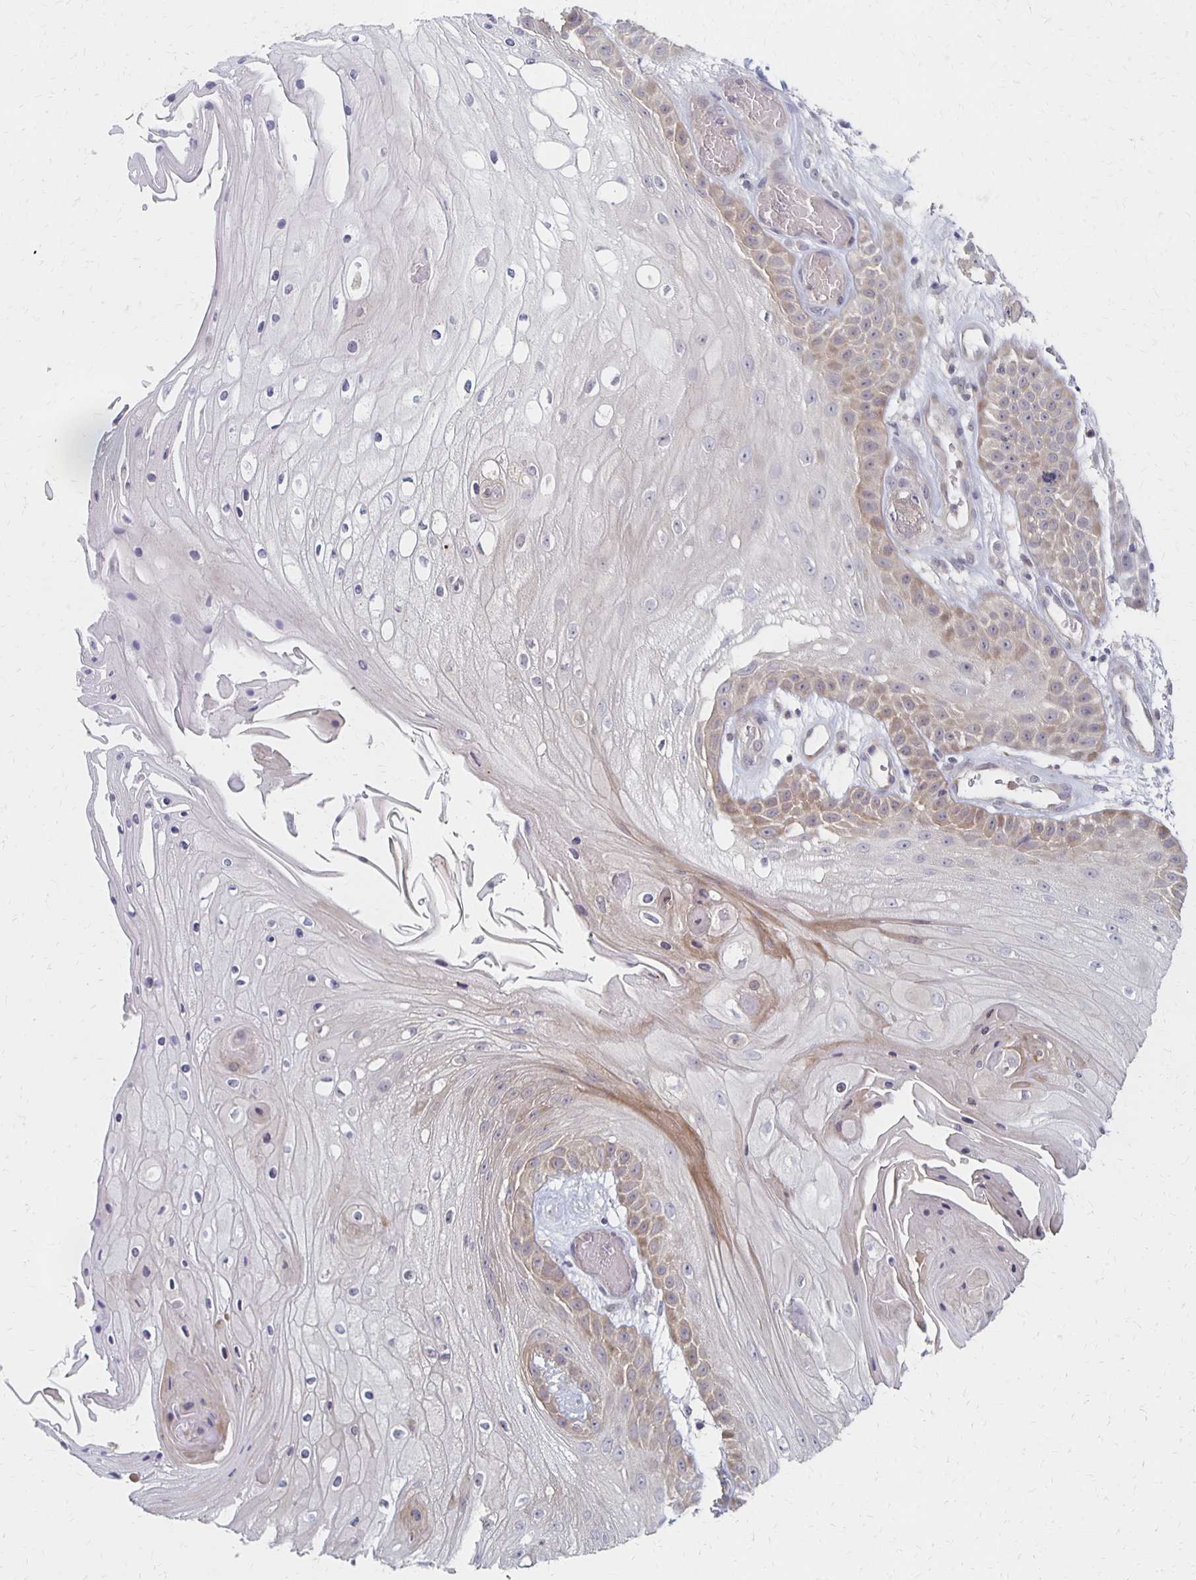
{"staining": {"intensity": "weak", "quantity": "<25%", "location": "cytoplasmic/membranous"}, "tissue": "skin cancer", "cell_type": "Tumor cells", "image_type": "cancer", "snomed": [{"axis": "morphology", "description": "Squamous cell carcinoma, NOS"}, {"axis": "topography", "description": "Skin"}], "caption": "Skin cancer was stained to show a protein in brown. There is no significant positivity in tumor cells.", "gene": "PRKCB", "patient": {"sex": "male", "age": 70}}